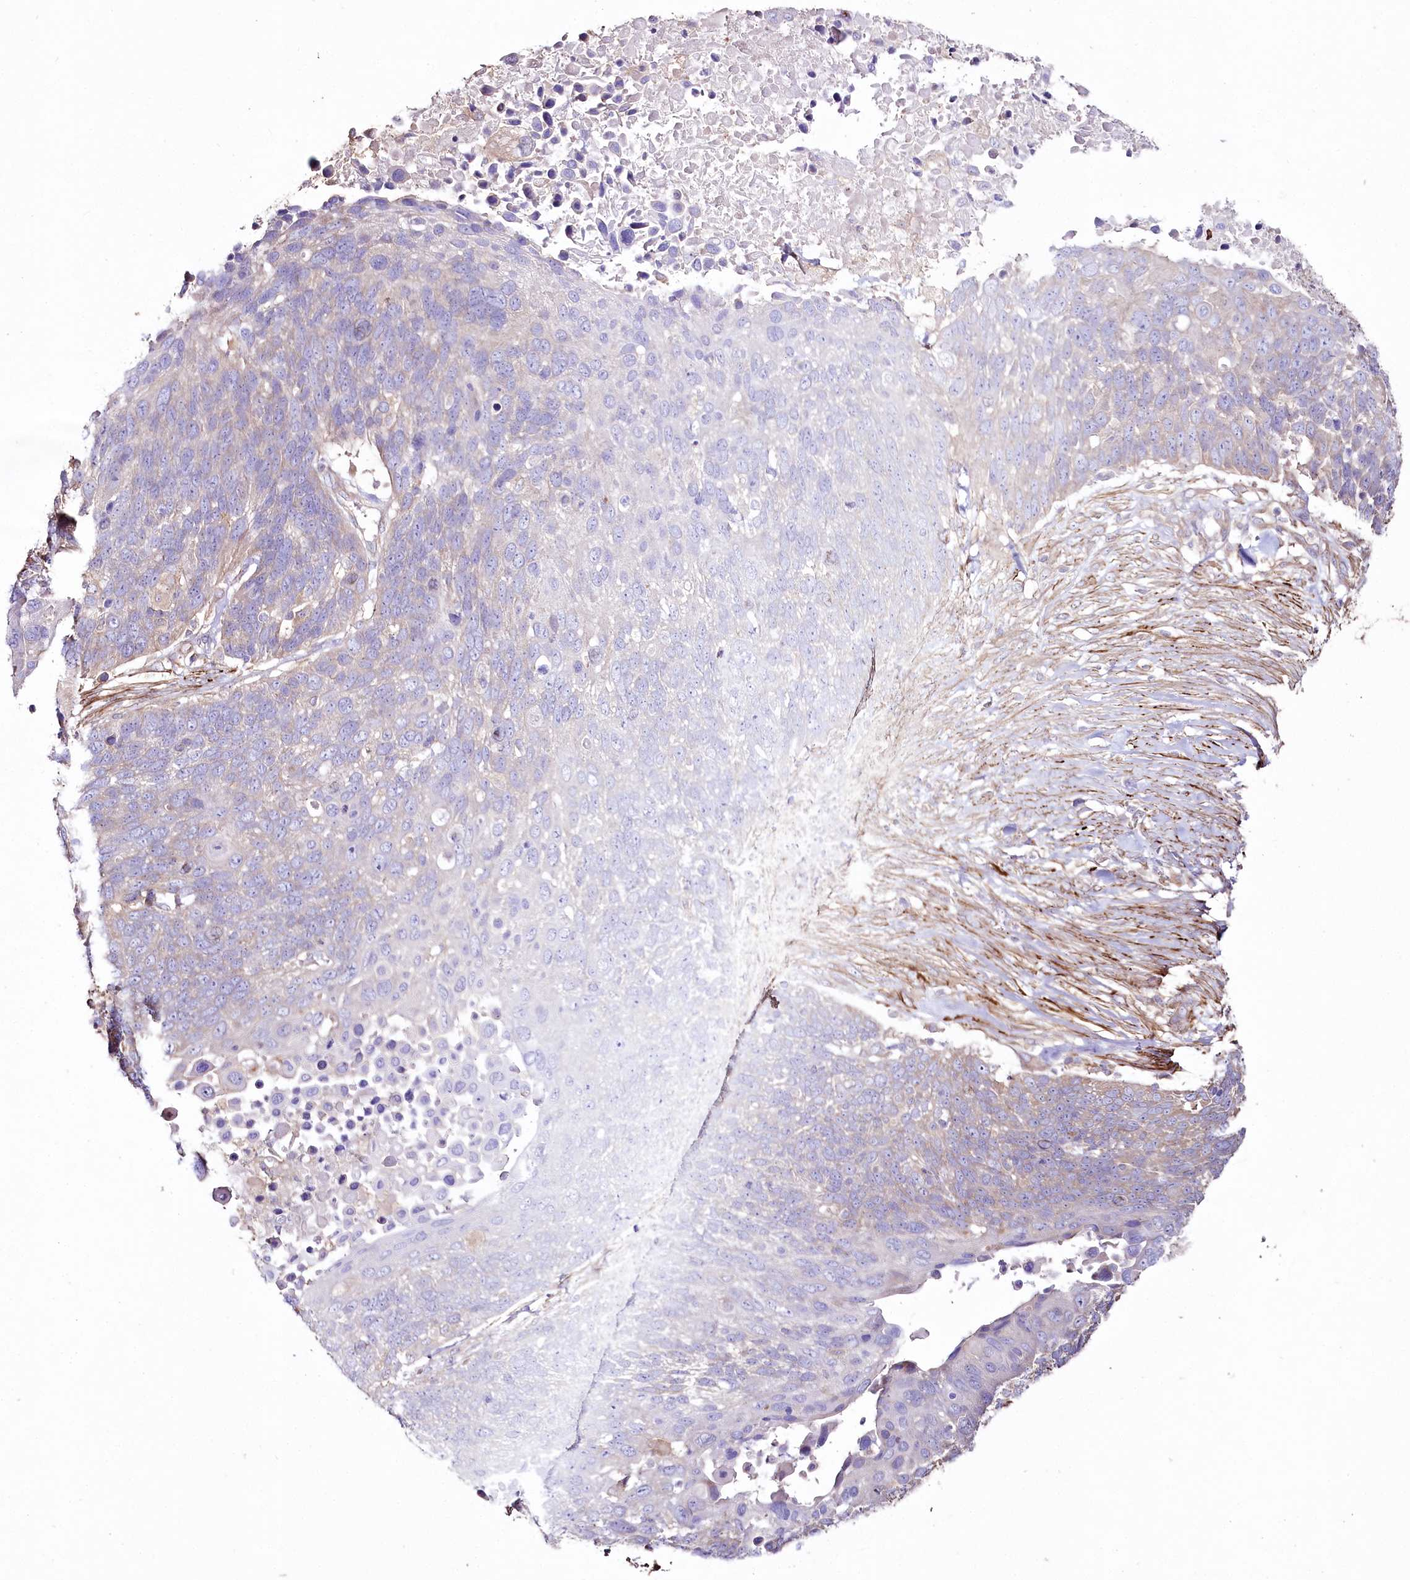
{"staining": {"intensity": "weak", "quantity": "25%-75%", "location": "cytoplasmic/membranous"}, "tissue": "lung cancer", "cell_type": "Tumor cells", "image_type": "cancer", "snomed": [{"axis": "morphology", "description": "Normal tissue, NOS"}, {"axis": "morphology", "description": "Squamous cell carcinoma, NOS"}, {"axis": "topography", "description": "Lymph node"}, {"axis": "topography", "description": "Lung"}], "caption": "A high-resolution histopathology image shows immunohistochemistry staining of lung squamous cell carcinoma, which exhibits weak cytoplasmic/membranous positivity in approximately 25%-75% of tumor cells.", "gene": "SUMF1", "patient": {"sex": "male", "age": 66}}